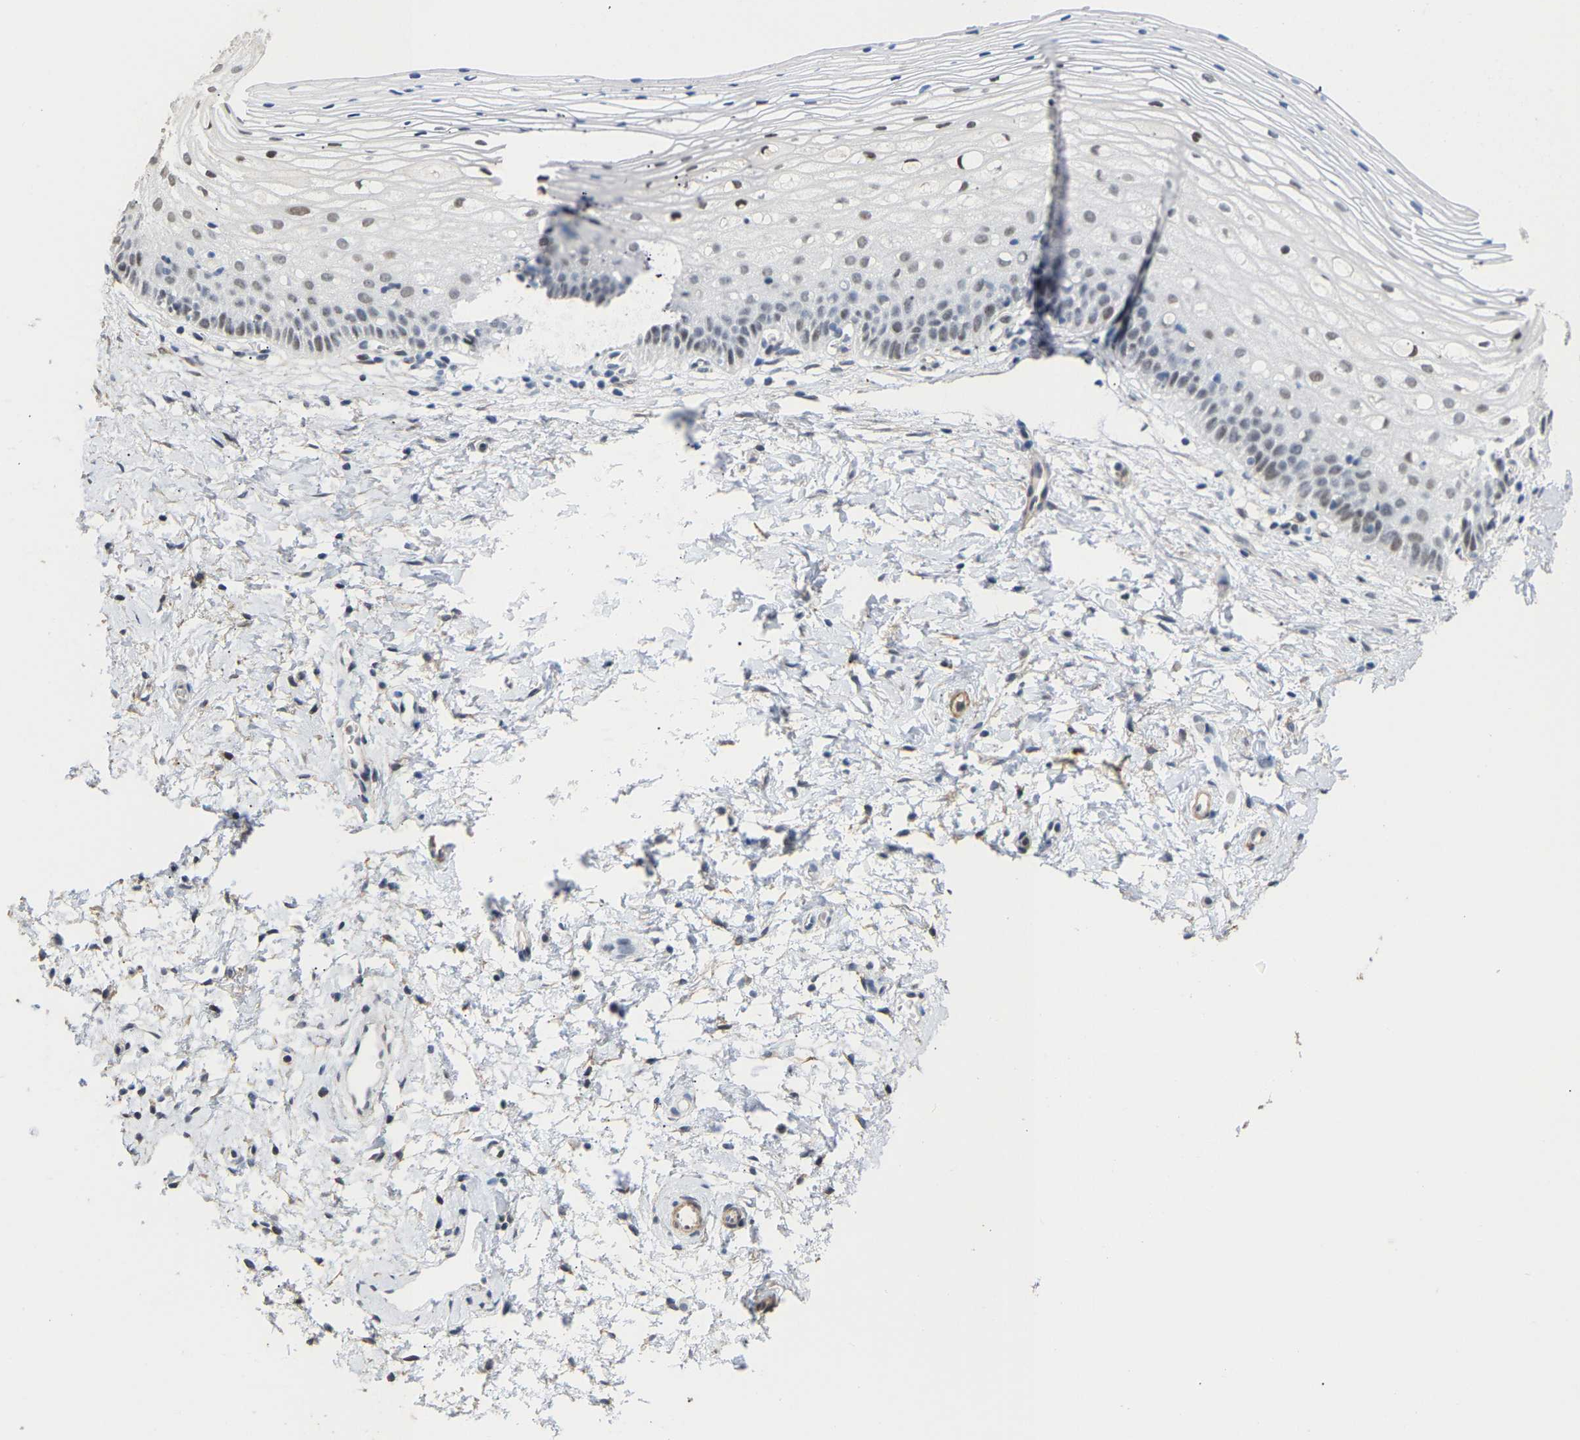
{"staining": {"intensity": "moderate", "quantity": "<25%", "location": "nuclear"}, "tissue": "cervix", "cell_type": "Squamous epithelial cells", "image_type": "normal", "snomed": [{"axis": "morphology", "description": "Normal tissue, NOS"}, {"axis": "topography", "description": "Cervix"}], "caption": "A brown stain shows moderate nuclear expression of a protein in squamous epithelial cells of benign human cervix. (DAB IHC, brown staining for protein, blue staining for nuclei).", "gene": "AMPH", "patient": {"sex": "female", "age": 72}}